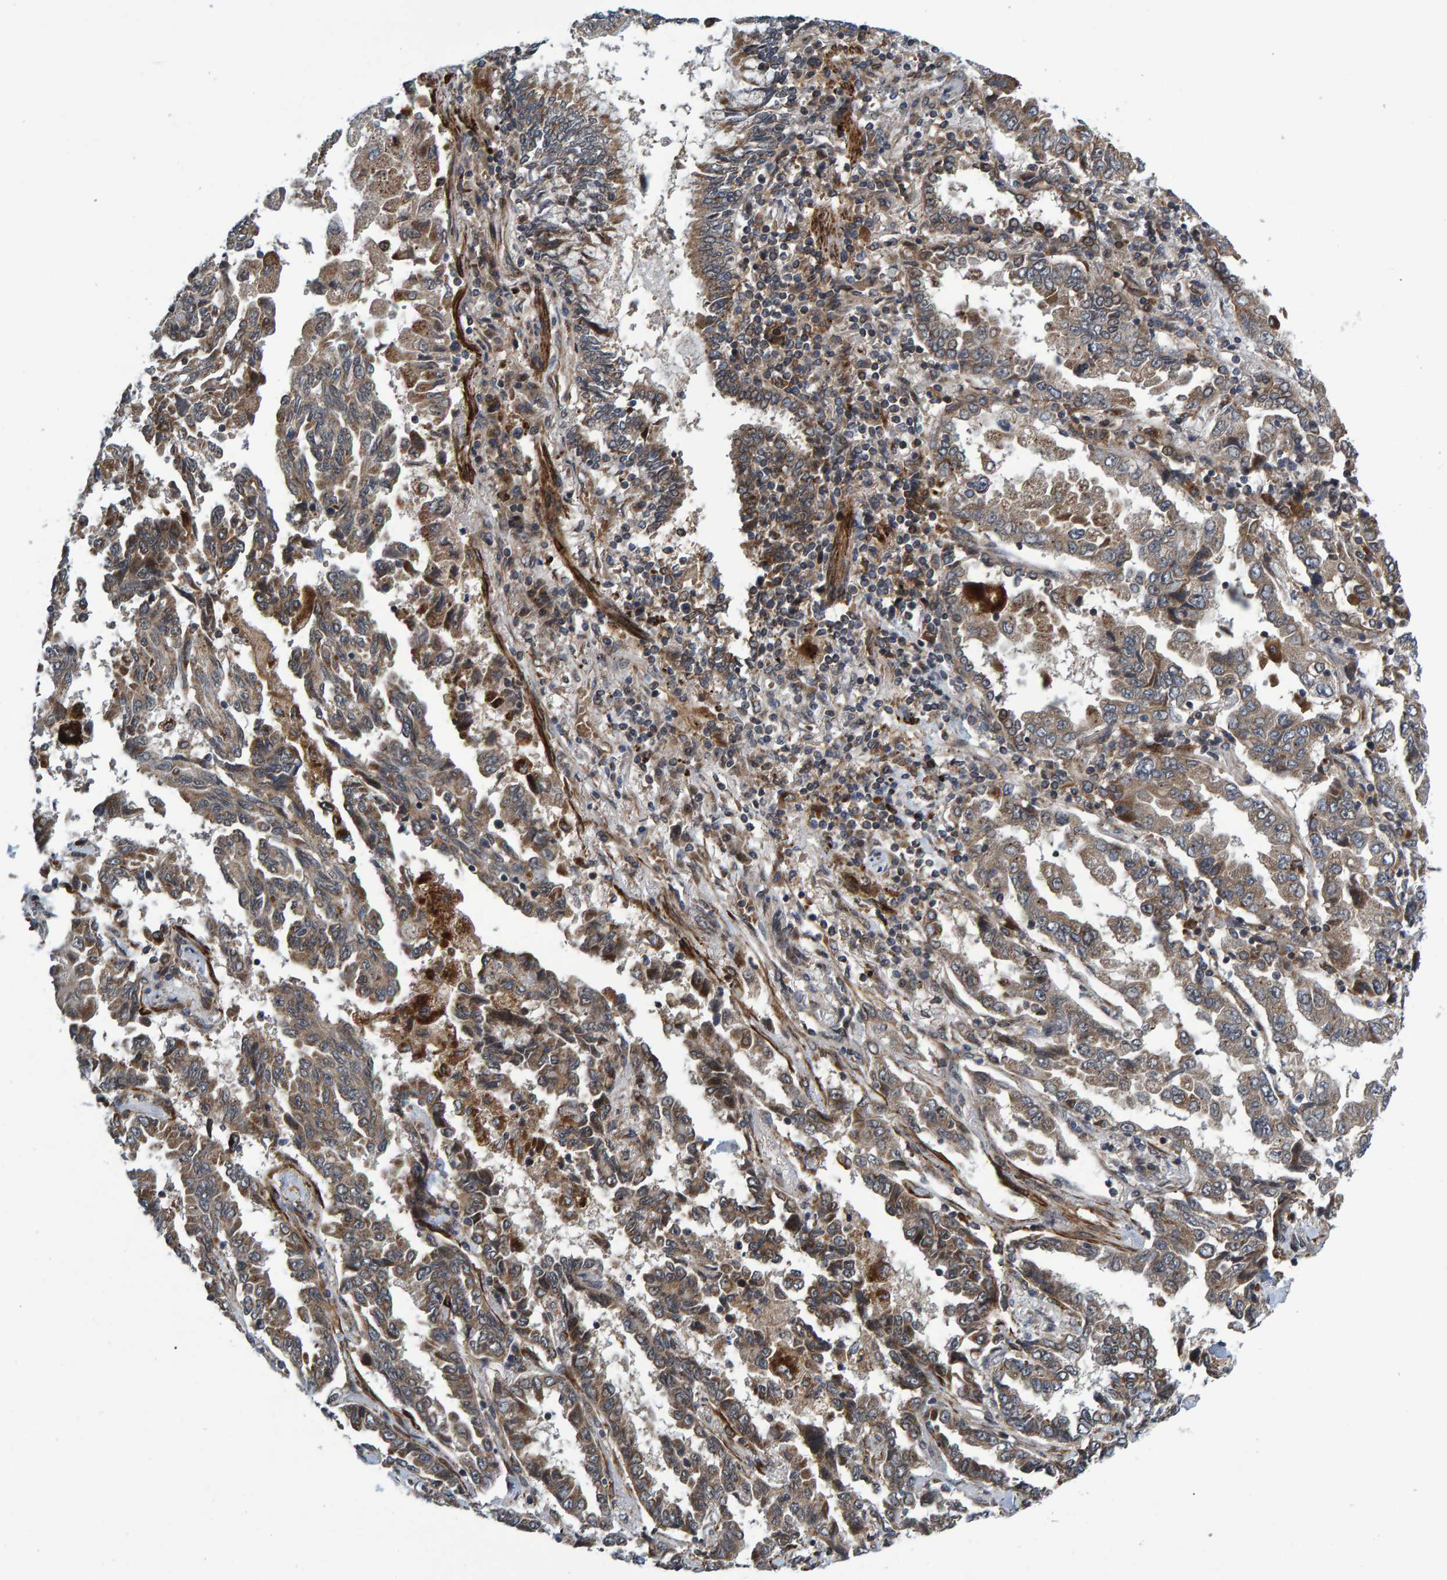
{"staining": {"intensity": "weak", "quantity": ">75%", "location": "cytoplasmic/membranous"}, "tissue": "lung cancer", "cell_type": "Tumor cells", "image_type": "cancer", "snomed": [{"axis": "morphology", "description": "Adenocarcinoma, NOS"}, {"axis": "topography", "description": "Lung"}], "caption": "There is low levels of weak cytoplasmic/membranous positivity in tumor cells of adenocarcinoma (lung), as demonstrated by immunohistochemical staining (brown color).", "gene": "ATP6V1H", "patient": {"sex": "female", "age": 51}}